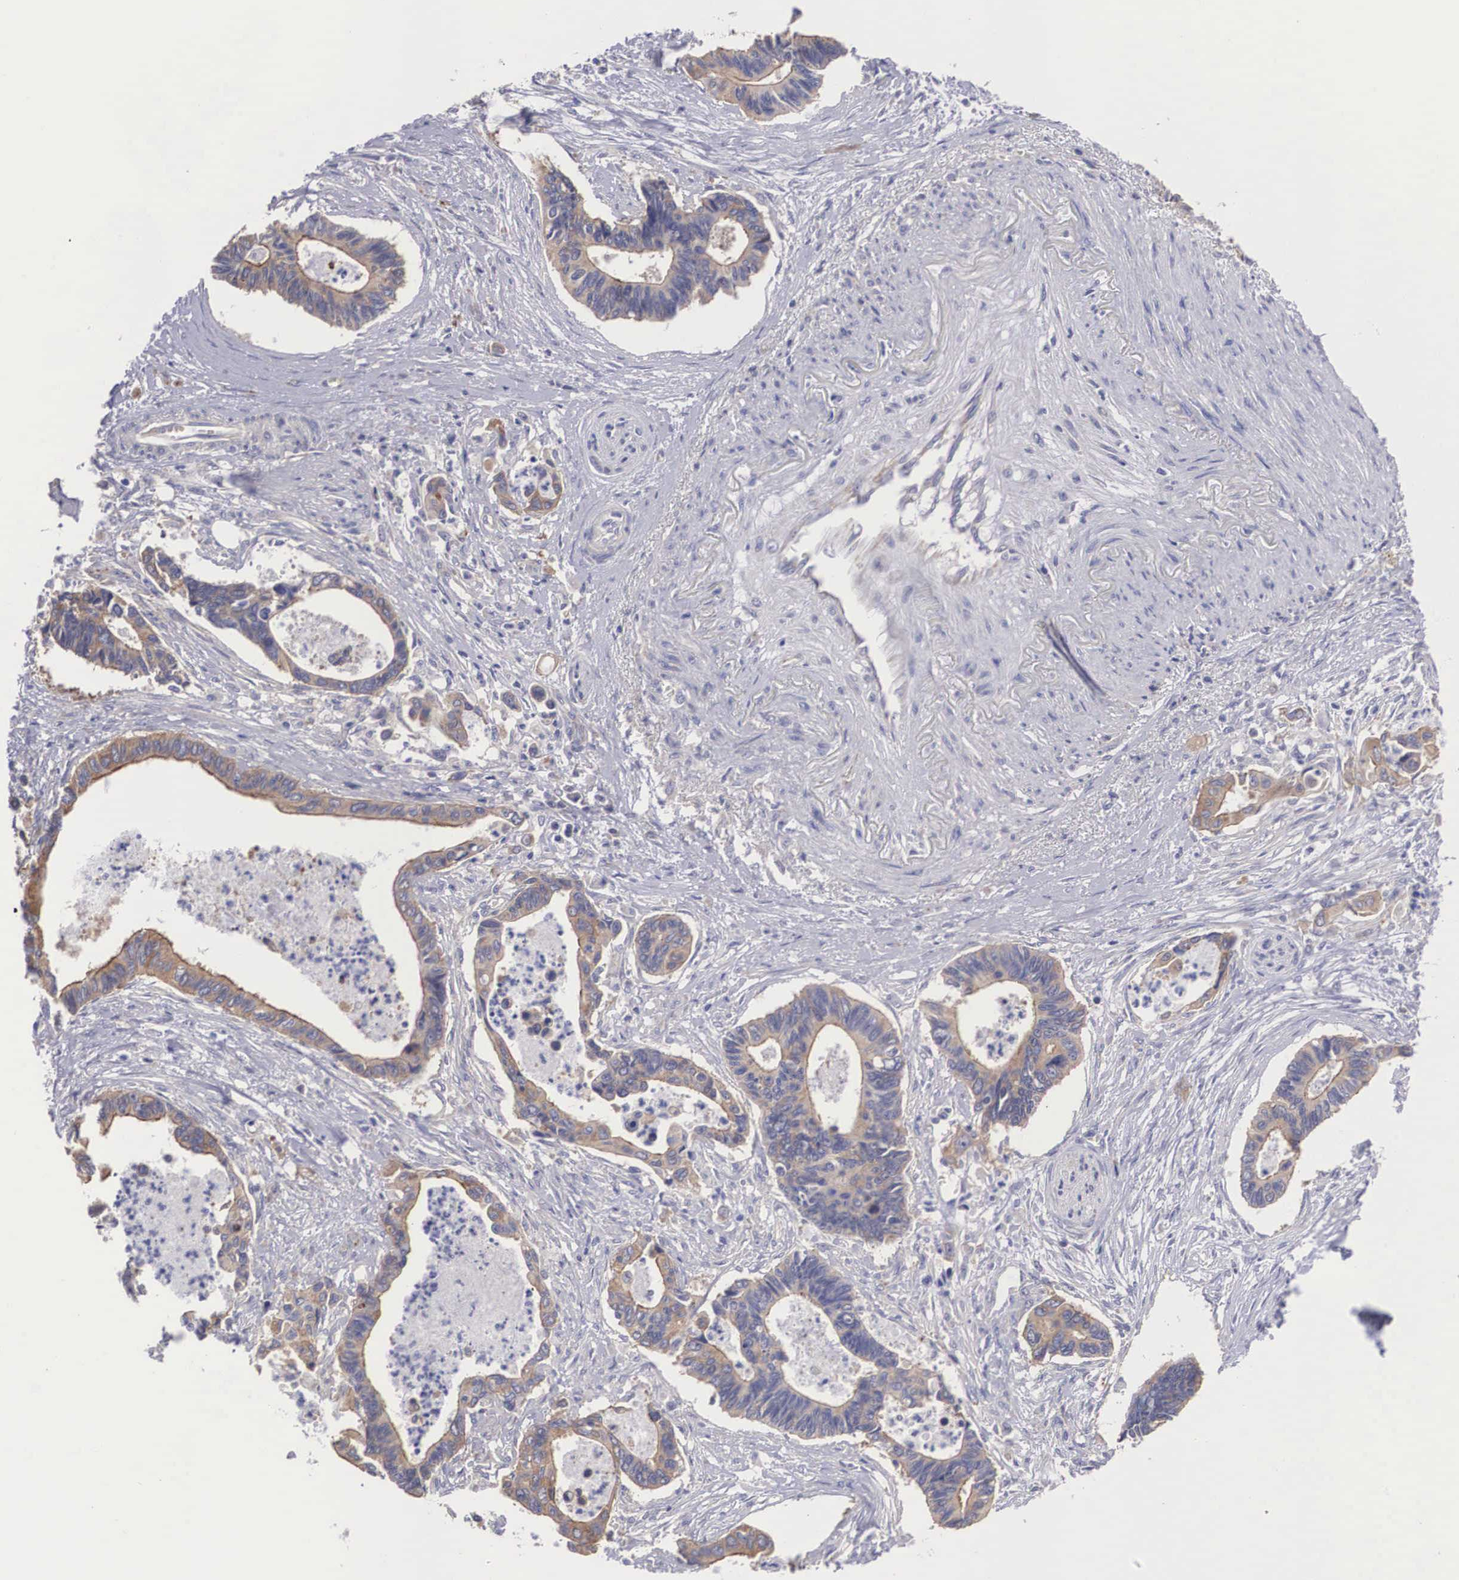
{"staining": {"intensity": "moderate", "quantity": "25%-75%", "location": "cytoplasmic/membranous"}, "tissue": "pancreatic cancer", "cell_type": "Tumor cells", "image_type": "cancer", "snomed": [{"axis": "morphology", "description": "Adenocarcinoma, NOS"}, {"axis": "topography", "description": "Pancreas"}], "caption": "Immunohistochemistry (IHC) histopathology image of neoplastic tissue: pancreatic cancer (adenocarcinoma) stained using immunohistochemistry displays medium levels of moderate protein expression localized specifically in the cytoplasmic/membranous of tumor cells, appearing as a cytoplasmic/membranous brown color.", "gene": "TXLNG", "patient": {"sex": "female", "age": 70}}